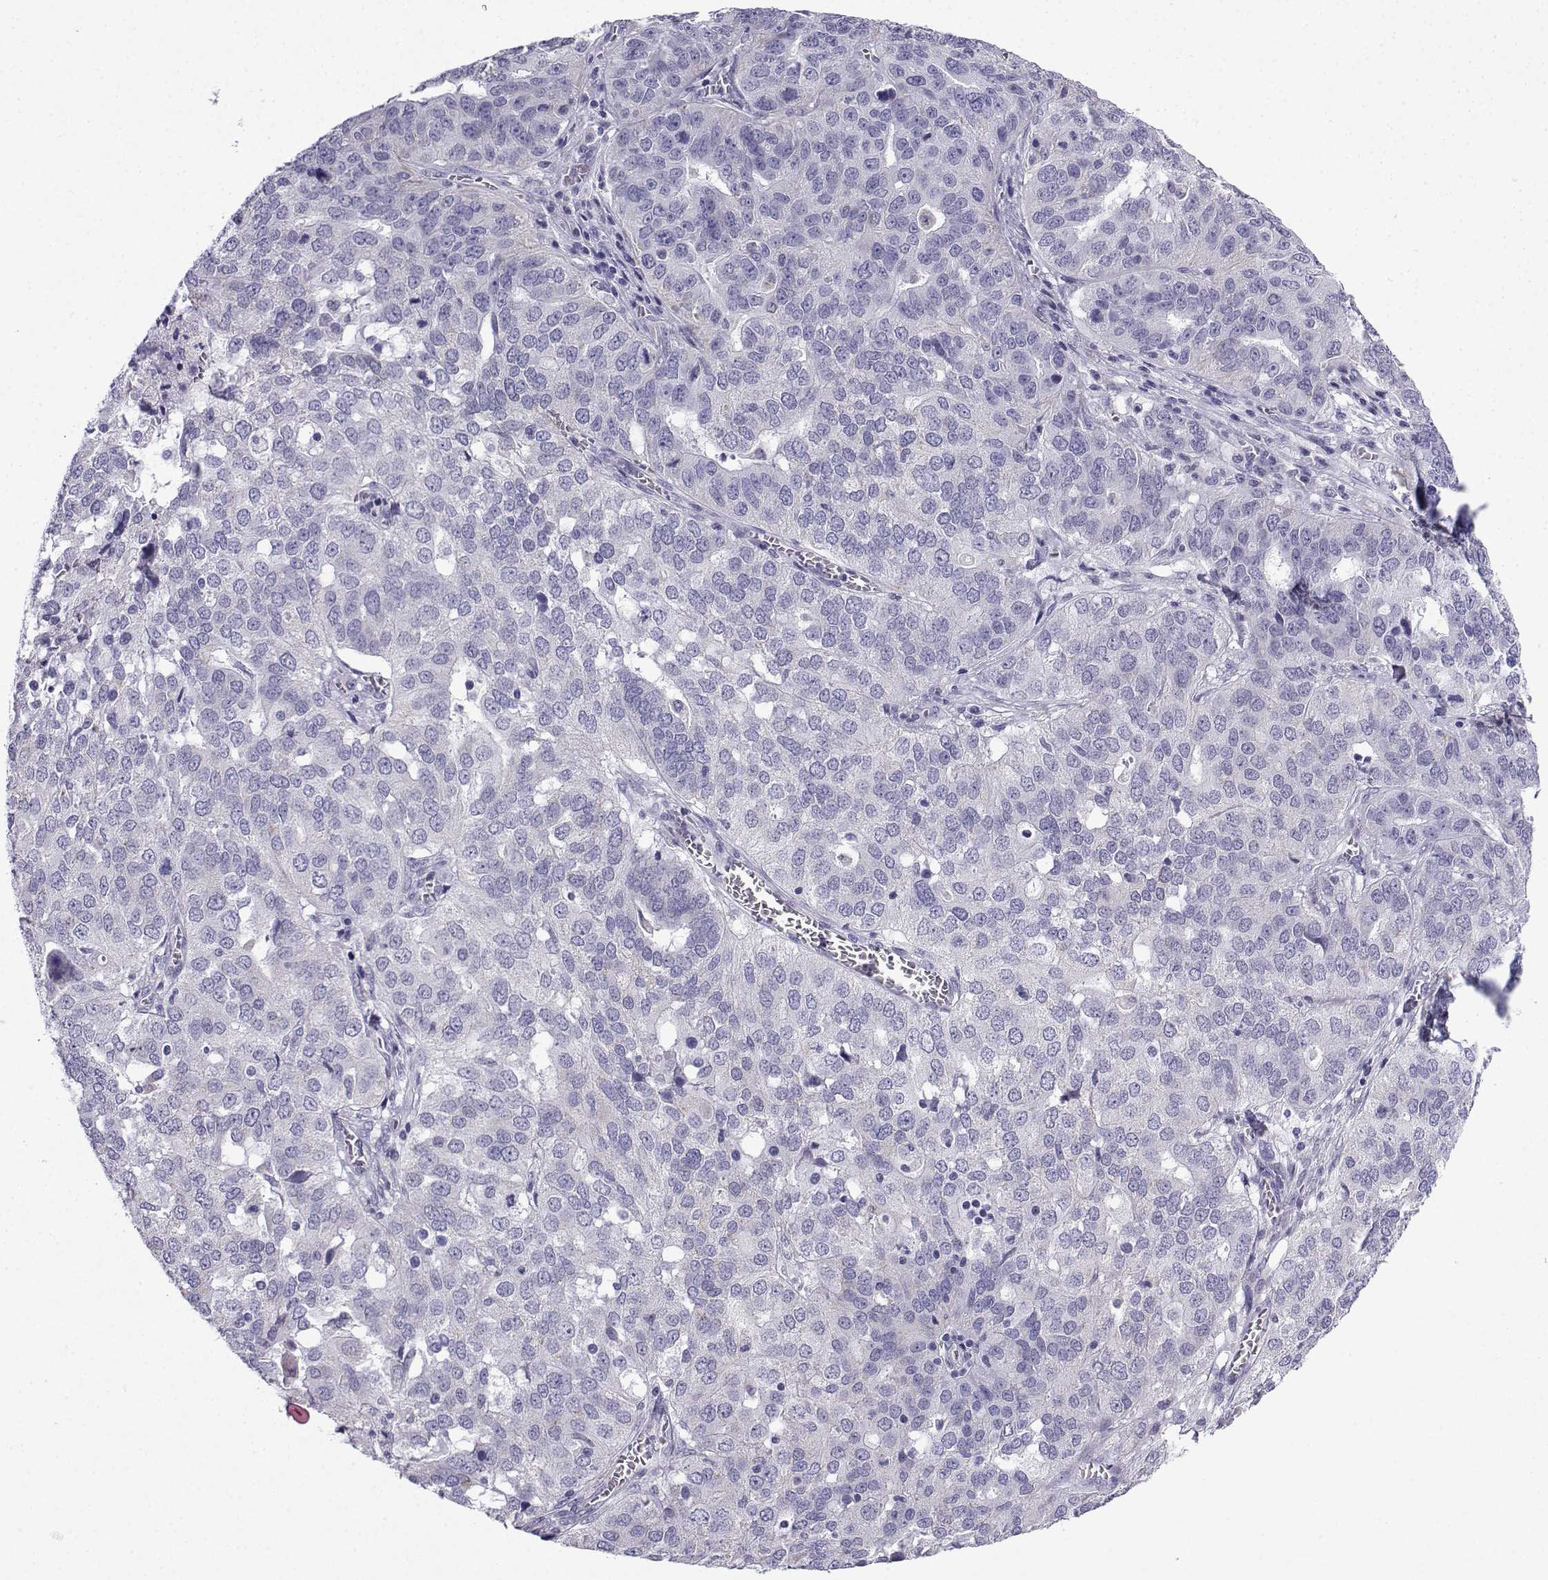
{"staining": {"intensity": "negative", "quantity": "none", "location": "none"}, "tissue": "ovarian cancer", "cell_type": "Tumor cells", "image_type": "cancer", "snomed": [{"axis": "morphology", "description": "Carcinoma, endometroid"}, {"axis": "topography", "description": "Soft tissue"}, {"axis": "topography", "description": "Ovary"}], "caption": "Immunohistochemistry (IHC) image of neoplastic tissue: endometroid carcinoma (ovarian) stained with DAB (3,3'-diaminobenzidine) reveals no significant protein expression in tumor cells.", "gene": "ACRBP", "patient": {"sex": "female", "age": 52}}